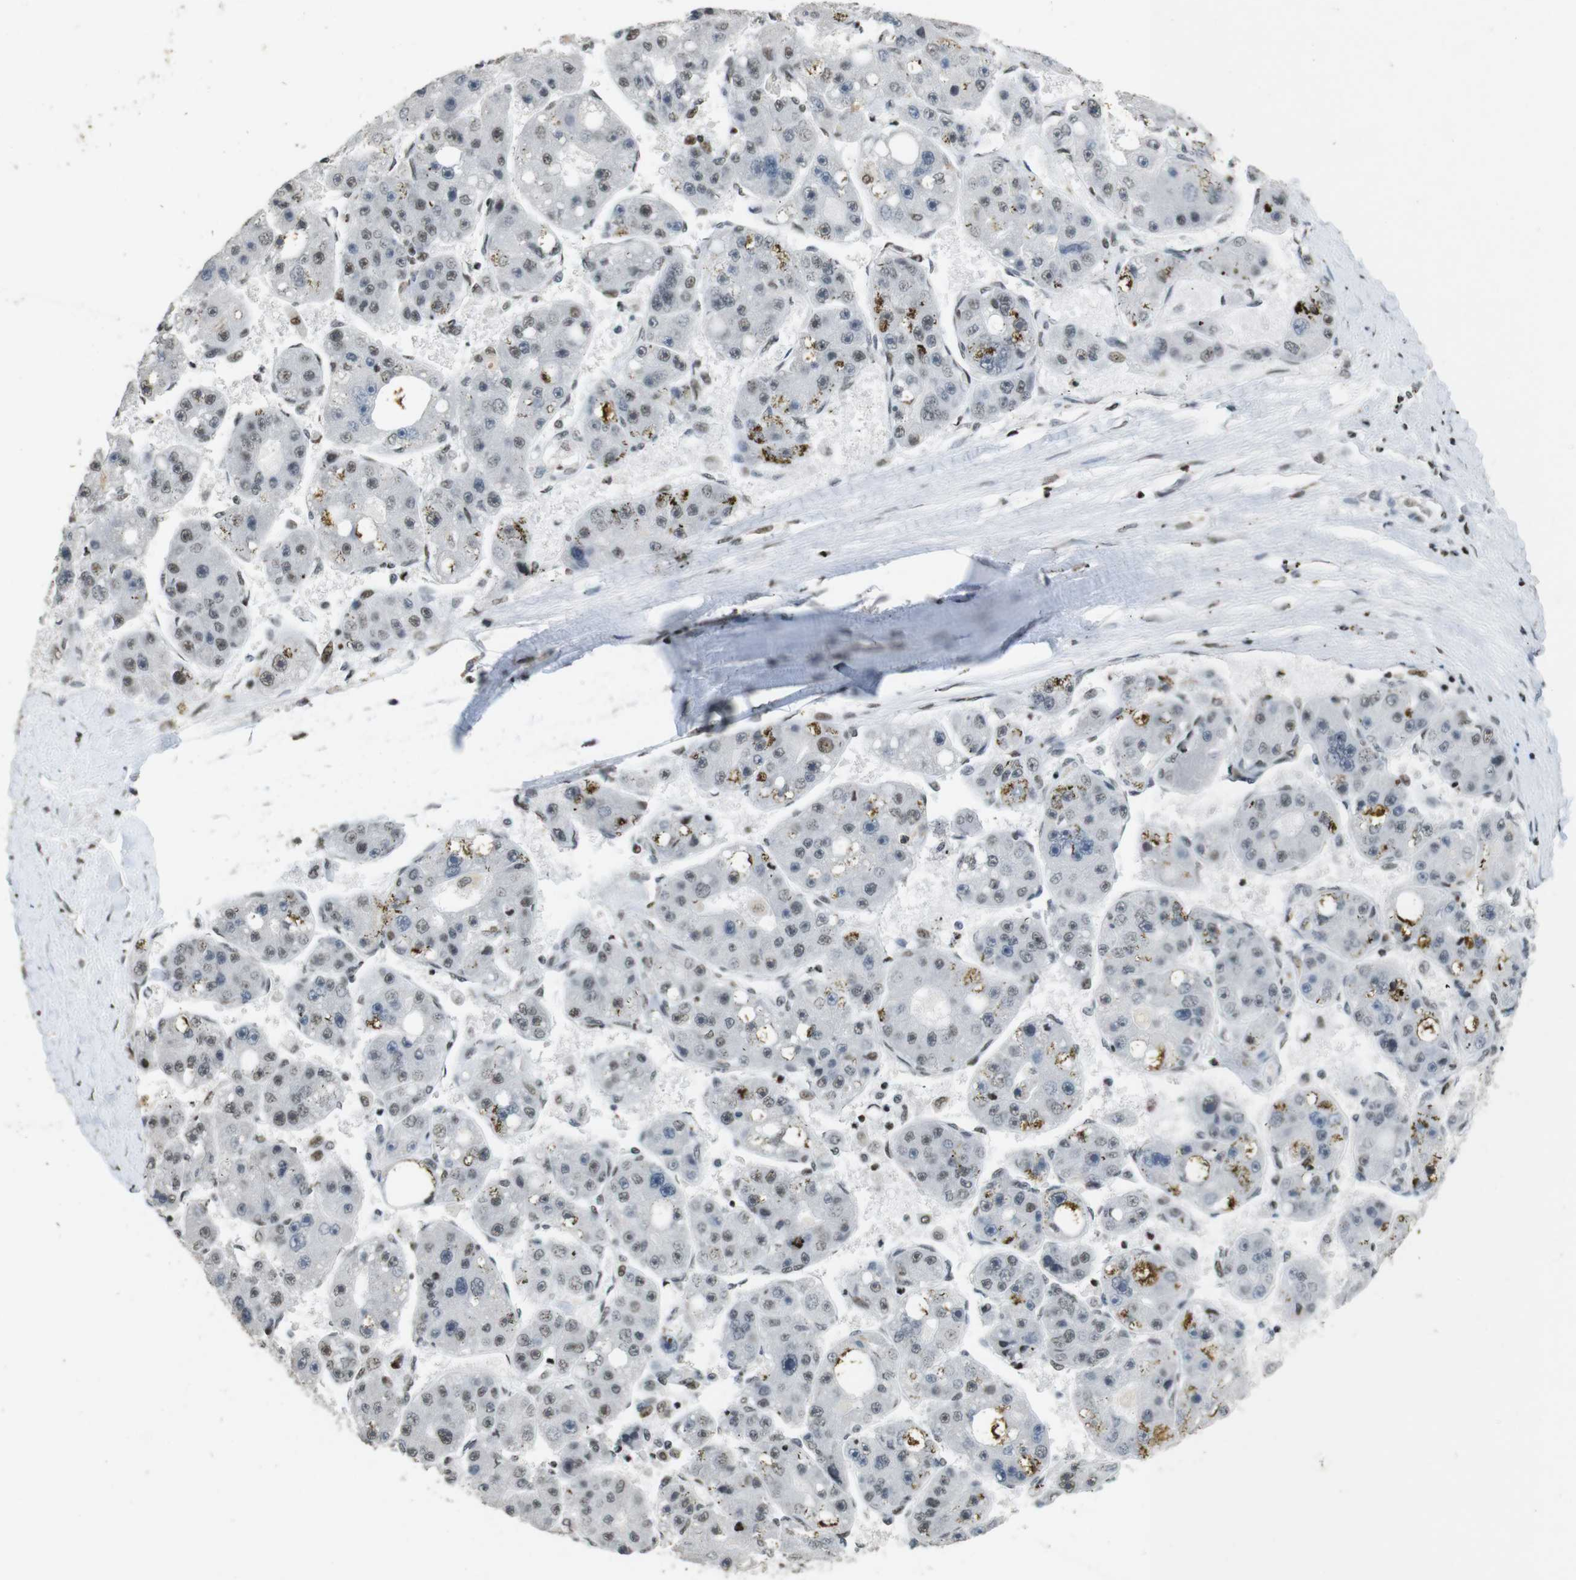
{"staining": {"intensity": "weak", "quantity": "<25%", "location": "nuclear"}, "tissue": "liver cancer", "cell_type": "Tumor cells", "image_type": "cancer", "snomed": [{"axis": "morphology", "description": "Carcinoma, Hepatocellular, NOS"}, {"axis": "topography", "description": "Liver"}], "caption": "Liver cancer (hepatocellular carcinoma) stained for a protein using immunohistochemistry displays no staining tumor cells.", "gene": "CSNK2B", "patient": {"sex": "female", "age": 61}}